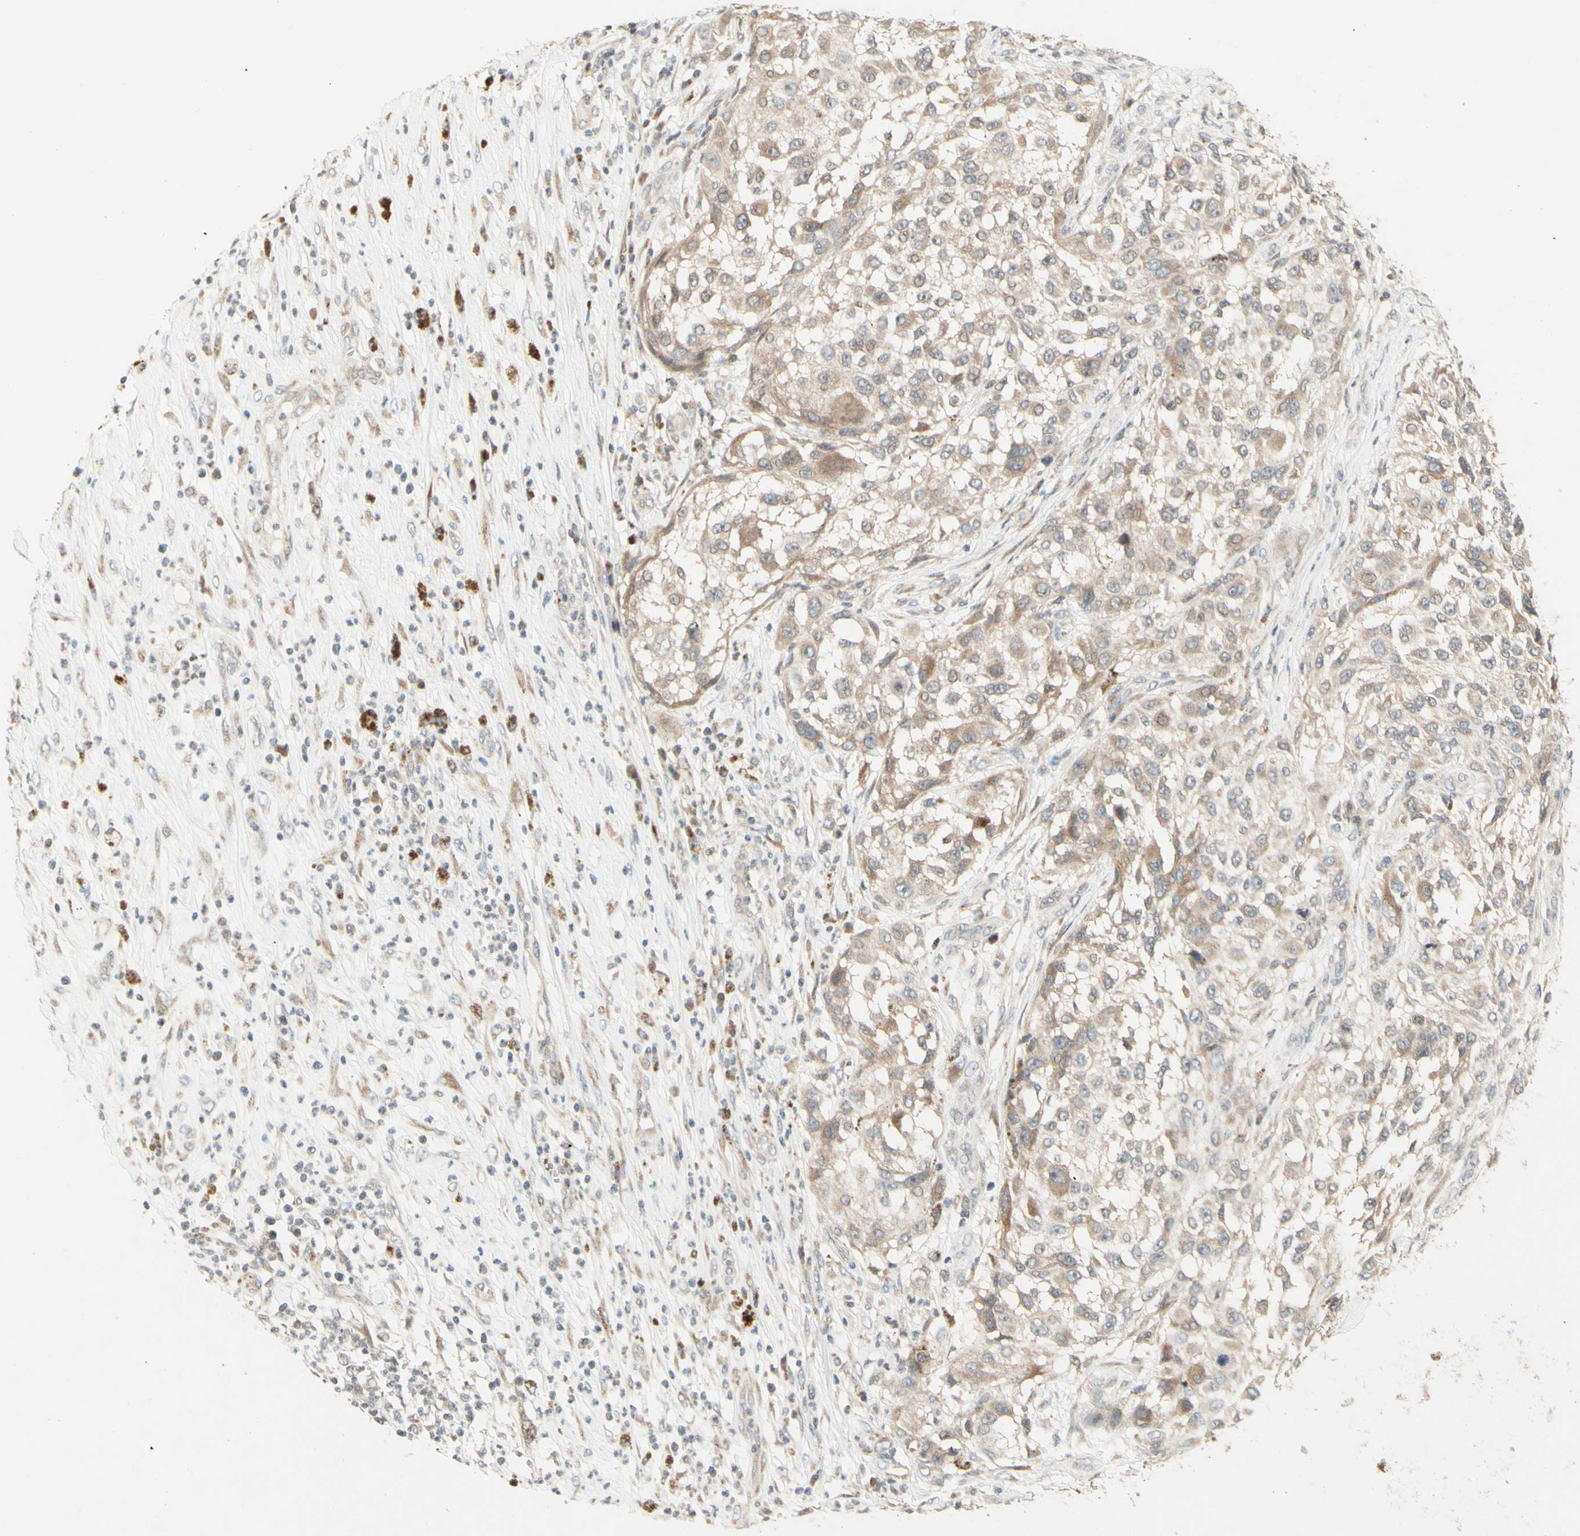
{"staining": {"intensity": "weak", "quantity": ">75%", "location": "cytoplasmic/membranous"}, "tissue": "melanoma", "cell_type": "Tumor cells", "image_type": "cancer", "snomed": [{"axis": "morphology", "description": "Necrosis, NOS"}, {"axis": "morphology", "description": "Malignant melanoma, NOS"}, {"axis": "topography", "description": "Skin"}], "caption": "Immunohistochemical staining of human malignant melanoma displays low levels of weak cytoplasmic/membranous staining in approximately >75% of tumor cells.", "gene": "ZW10", "patient": {"sex": "female", "age": 87}}